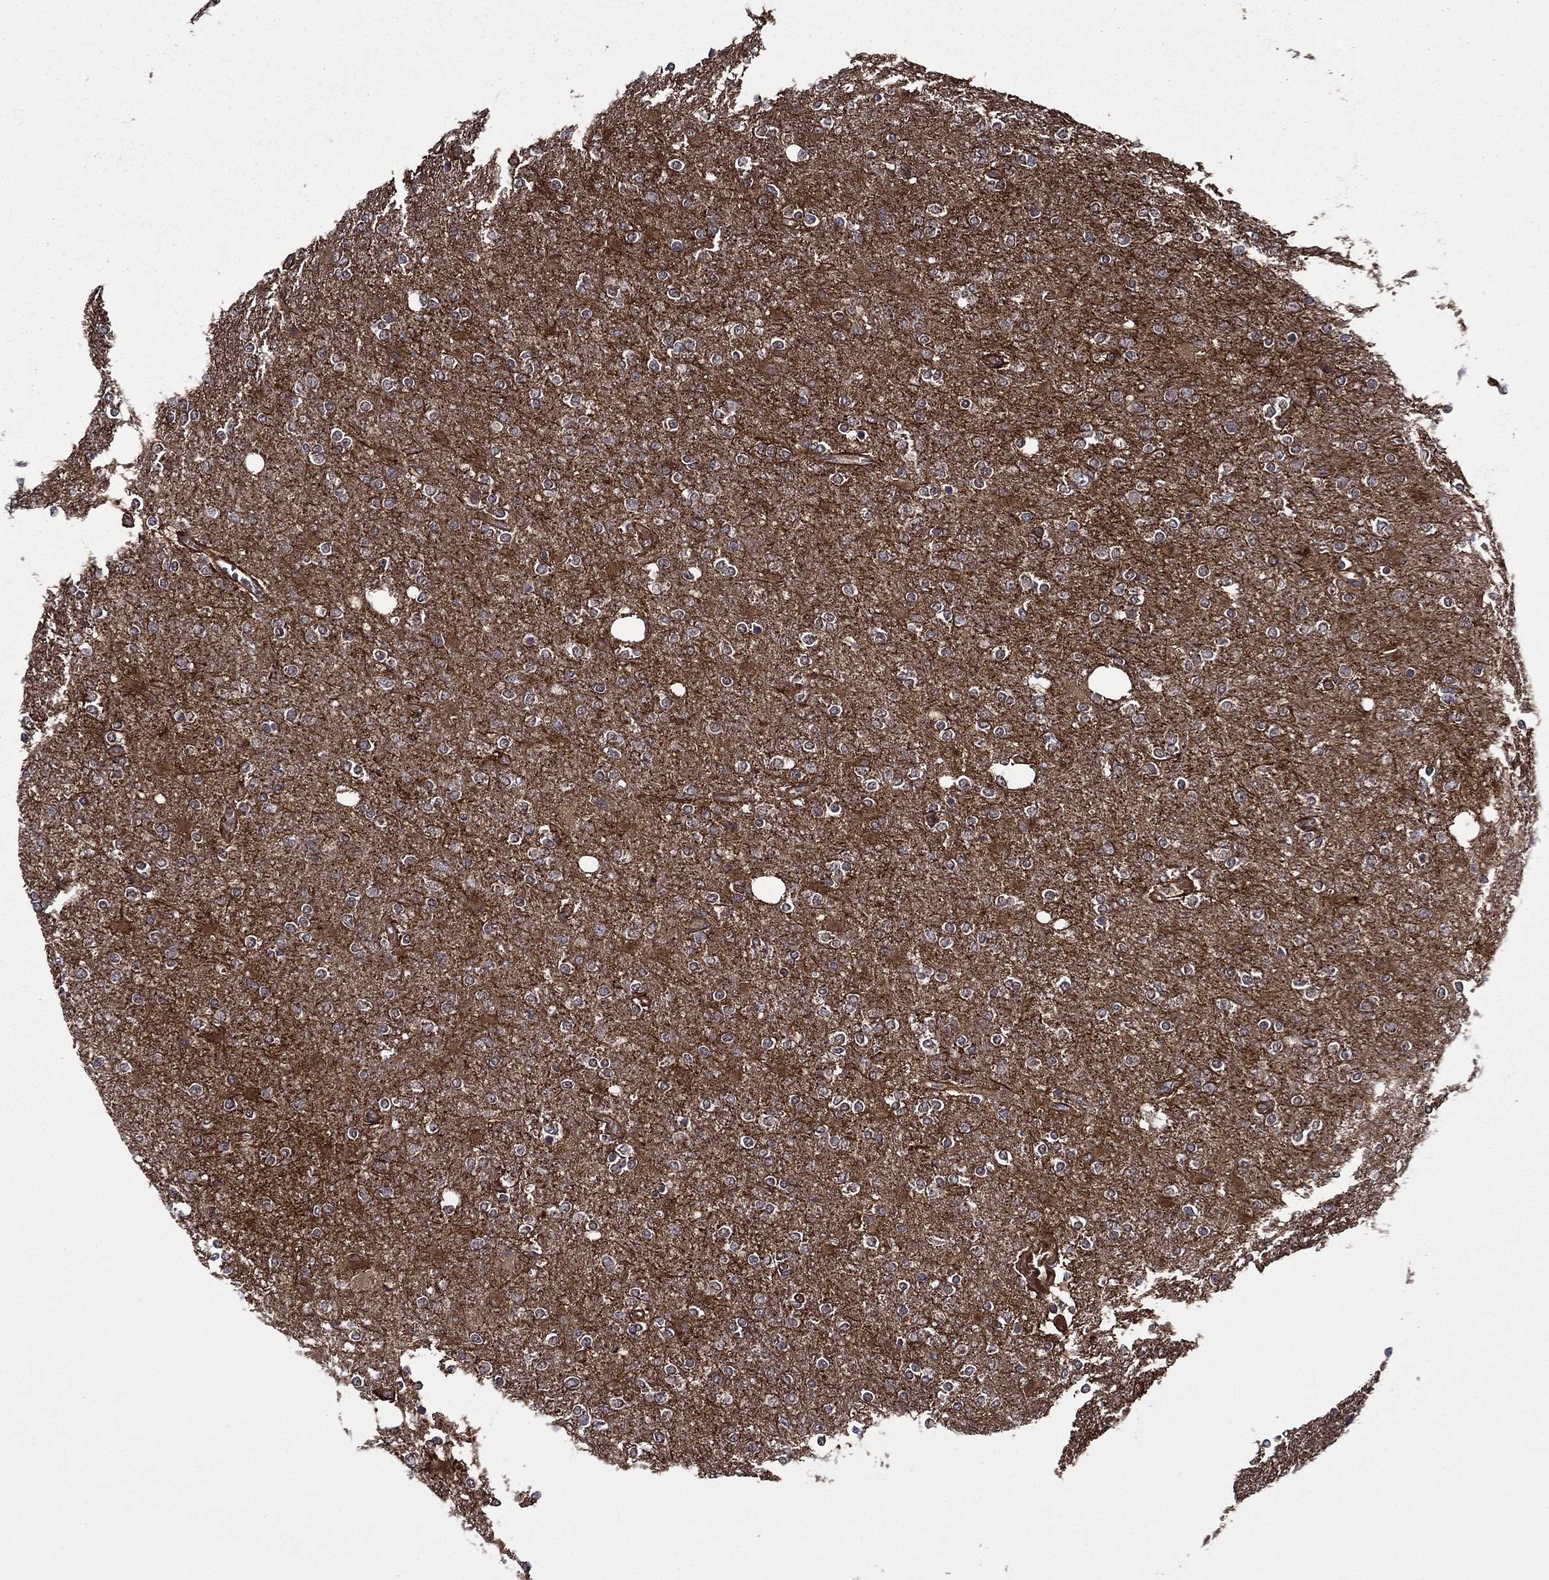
{"staining": {"intensity": "negative", "quantity": "none", "location": "none"}, "tissue": "glioma", "cell_type": "Tumor cells", "image_type": "cancer", "snomed": [{"axis": "morphology", "description": "Glioma, malignant, High grade"}, {"axis": "topography", "description": "Cerebral cortex"}], "caption": "Immunohistochemical staining of glioma shows no significant positivity in tumor cells.", "gene": "PLPP3", "patient": {"sex": "male", "age": 70}}